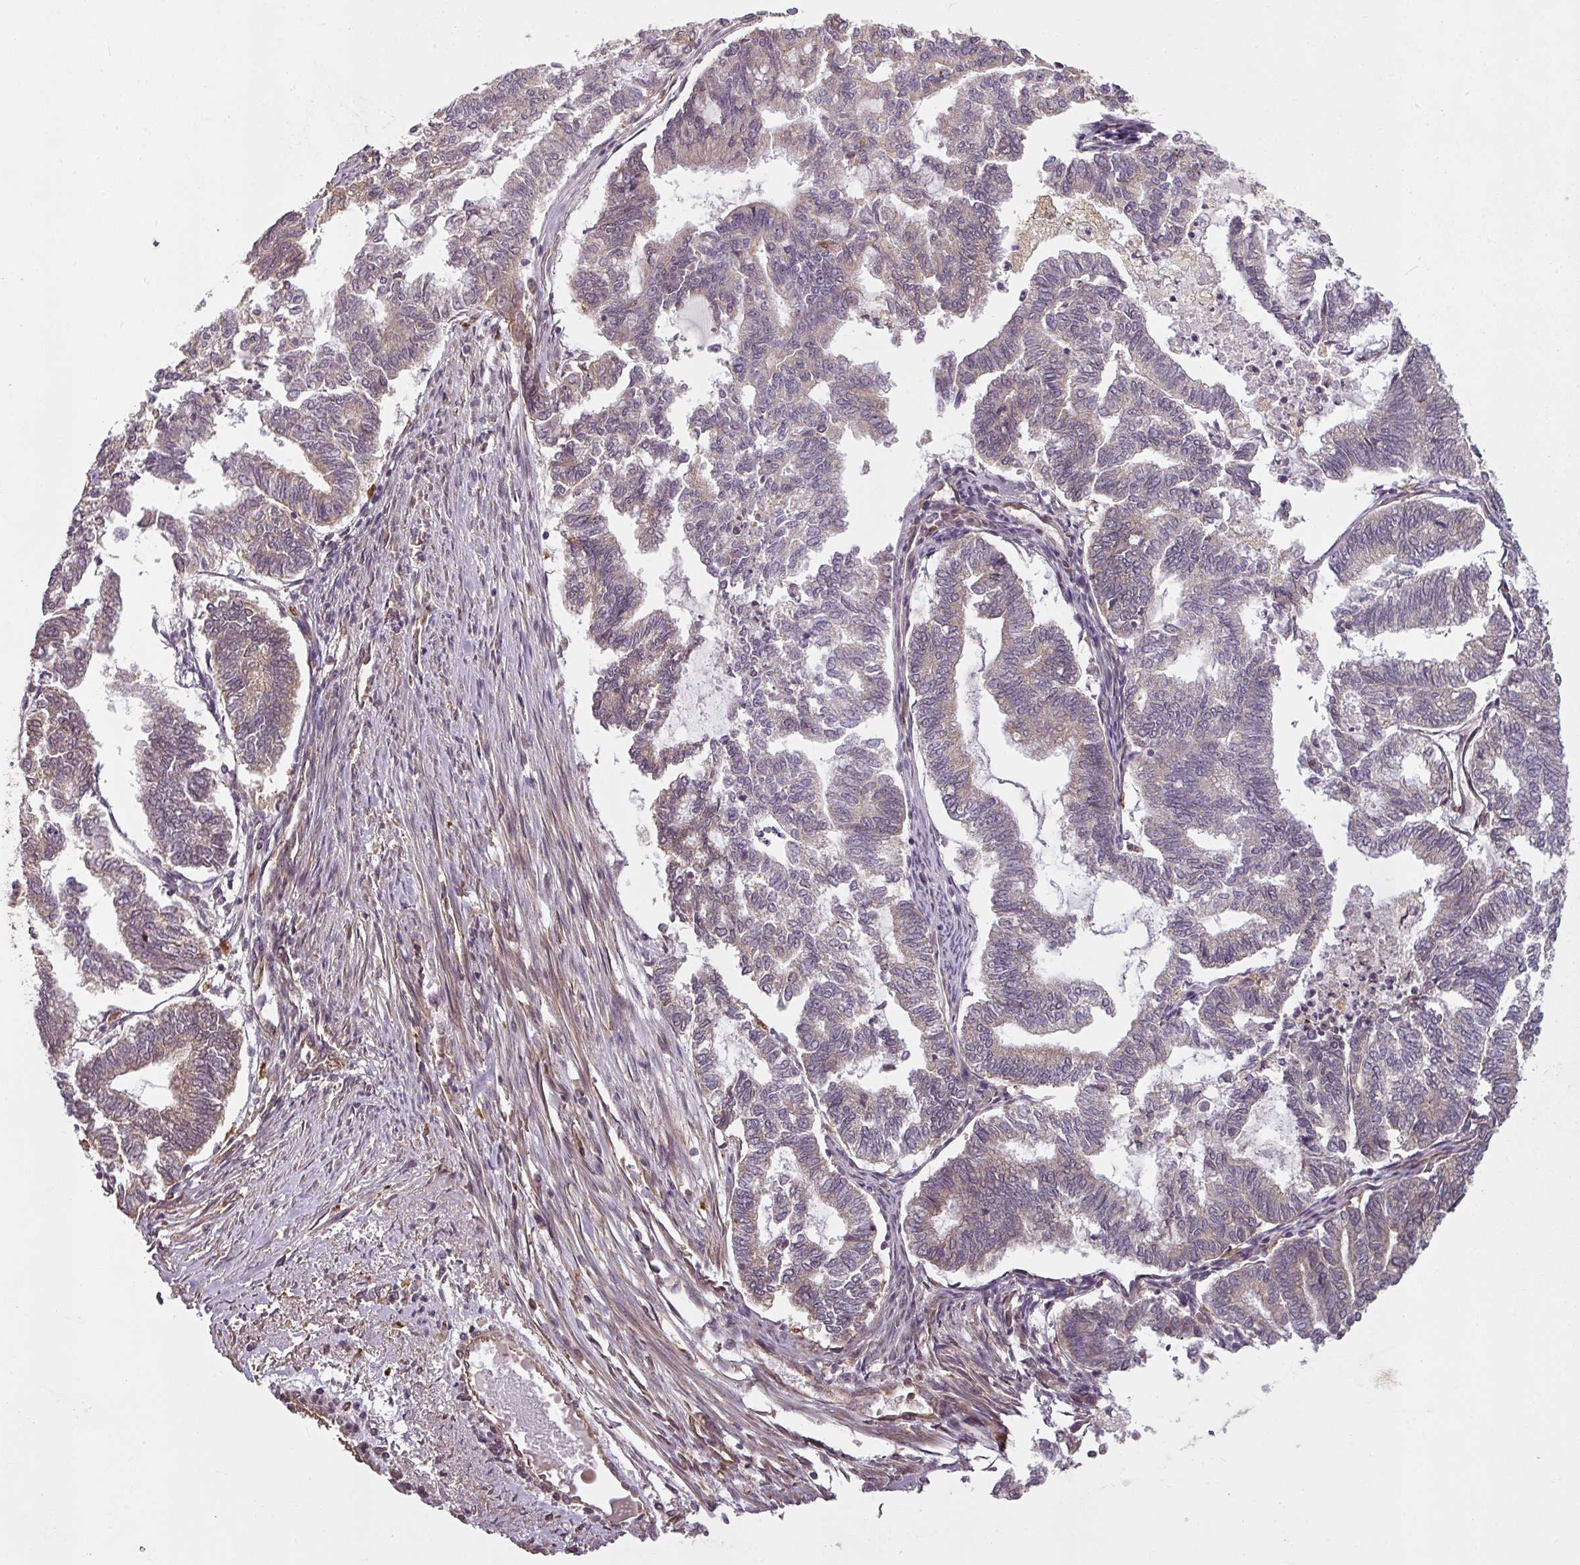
{"staining": {"intensity": "weak", "quantity": "25%-75%", "location": "cytoplasmic/membranous"}, "tissue": "endometrial cancer", "cell_type": "Tumor cells", "image_type": "cancer", "snomed": [{"axis": "morphology", "description": "Adenocarcinoma, NOS"}, {"axis": "topography", "description": "Endometrium"}], "caption": "The image displays immunohistochemical staining of endometrial adenocarcinoma. There is weak cytoplasmic/membranous staining is identified in about 25%-75% of tumor cells. The staining was performed using DAB (3,3'-diaminobenzidine) to visualize the protein expression in brown, while the nuclei were stained in blue with hematoxylin (Magnification: 20x).", "gene": "DIMT1", "patient": {"sex": "female", "age": 79}}